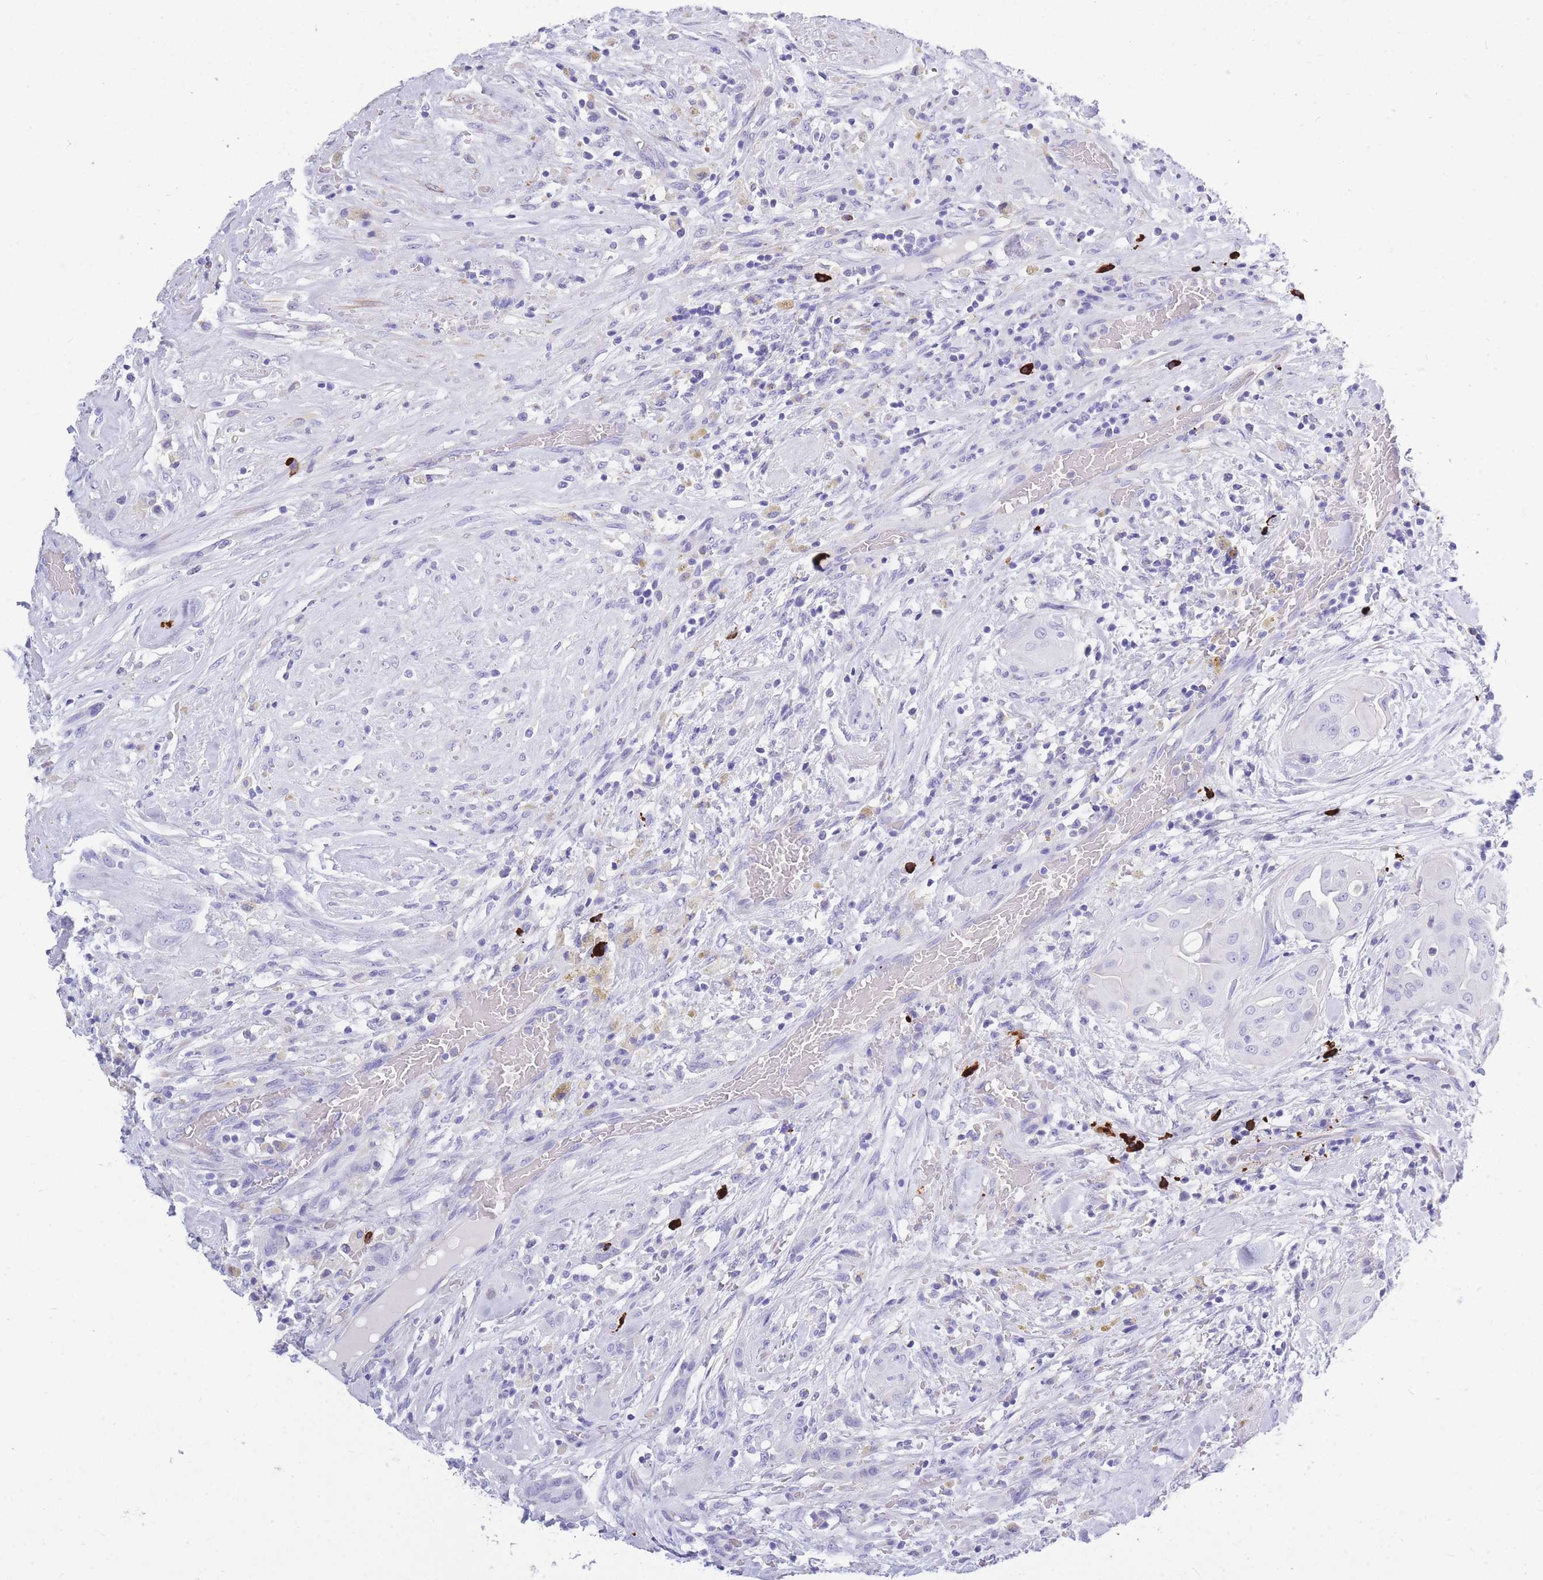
{"staining": {"intensity": "negative", "quantity": "none", "location": "none"}, "tissue": "thyroid cancer", "cell_type": "Tumor cells", "image_type": "cancer", "snomed": [{"axis": "morphology", "description": "Papillary adenocarcinoma, NOS"}, {"axis": "topography", "description": "Thyroid gland"}], "caption": "There is no significant expression in tumor cells of papillary adenocarcinoma (thyroid).", "gene": "ZFP62", "patient": {"sex": "female", "age": 59}}